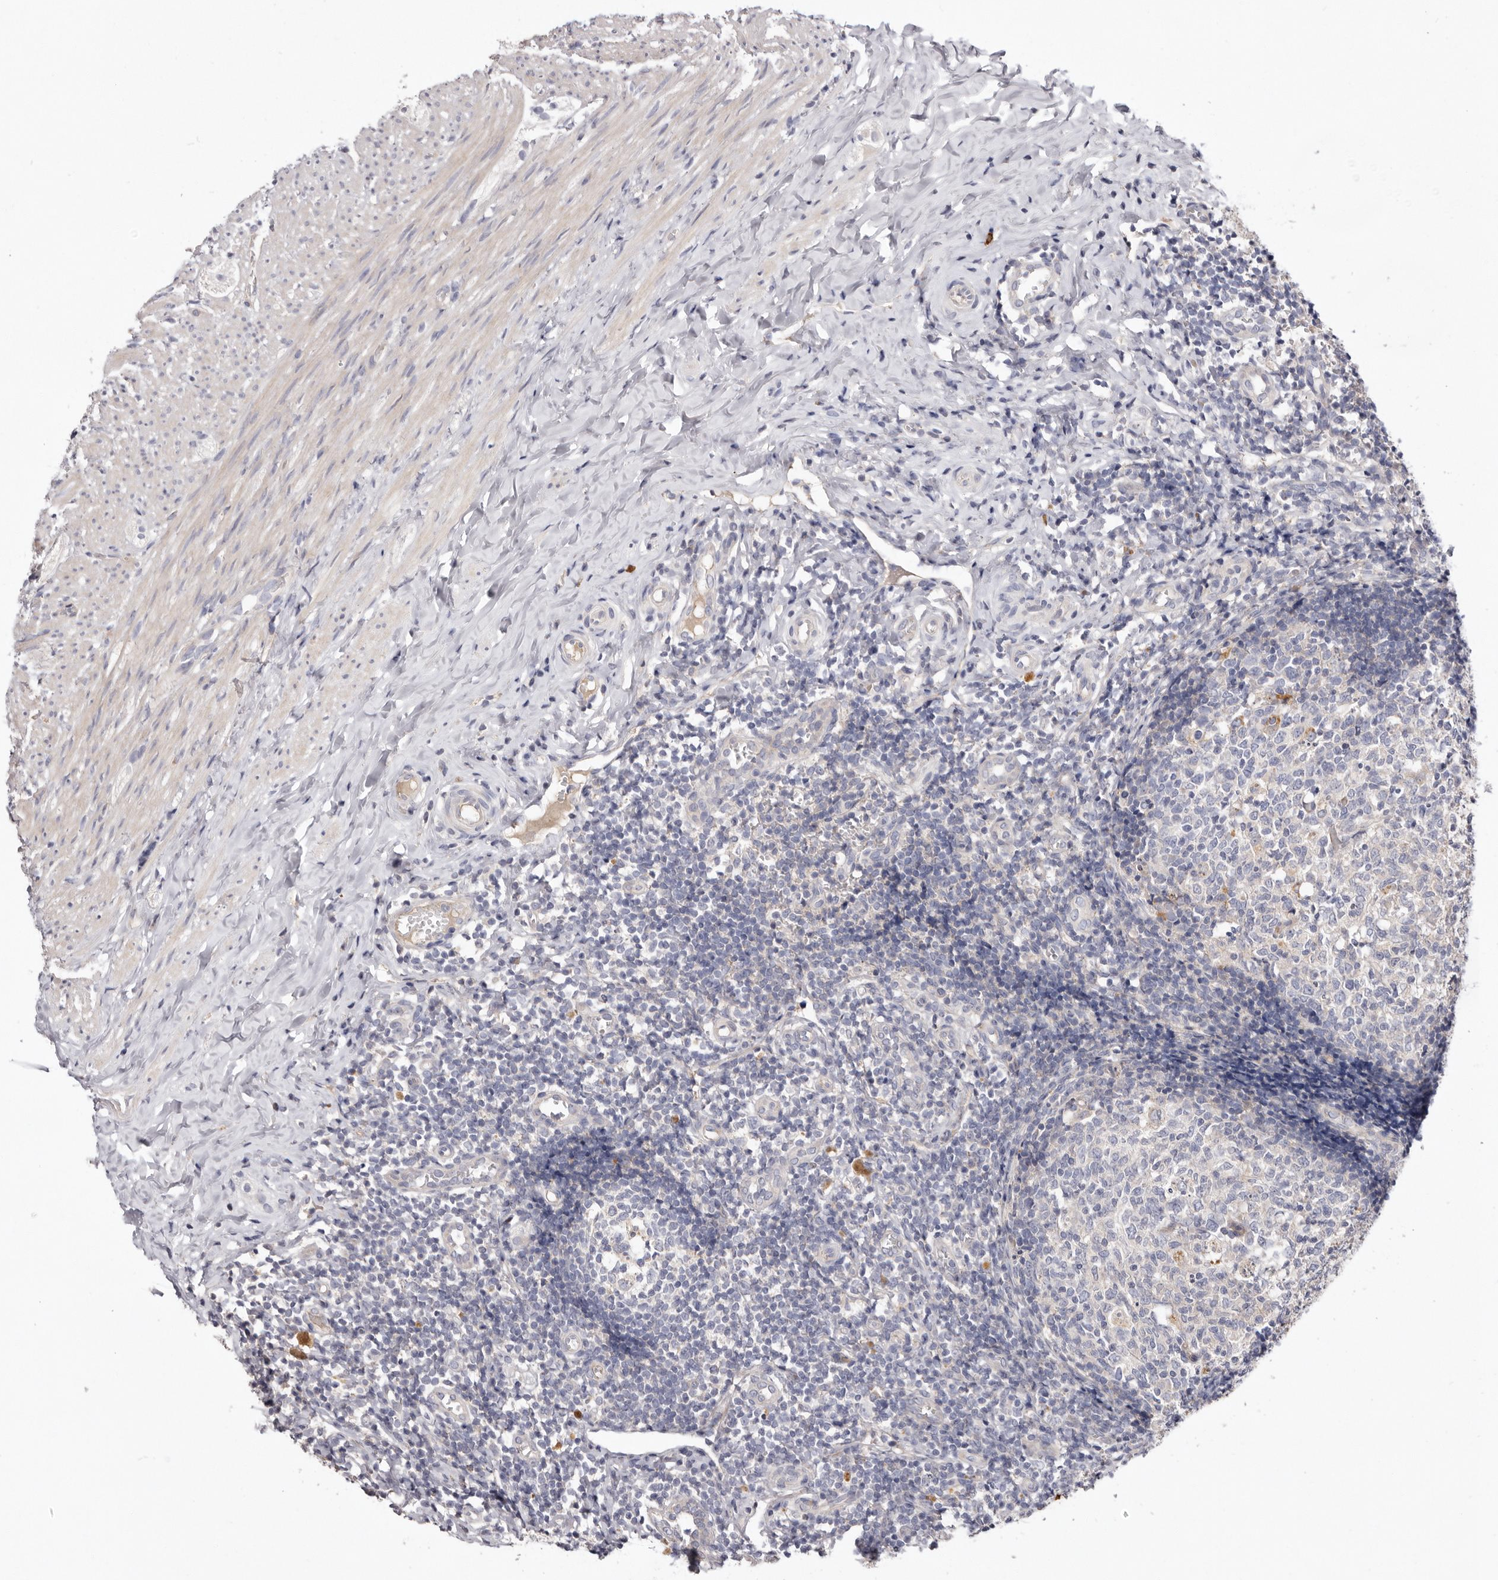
{"staining": {"intensity": "moderate", "quantity": "25%-75%", "location": "cytoplasmic/membranous"}, "tissue": "appendix", "cell_type": "Glandular cells", "image_type": "normal", "snomed": [{"axis": "morphology", "description": "Normal tissue, NOS"}, {"axis": "topography", "description": "Appendix"}], "caption": "Normal appendix exhibits moderate cytoplasmic/membranous staining in approximately 25%-75% of glandular cells The staining was performed using DAB, with brown indicating positive protein expression. Nuclei are stained blue with hematoxylin..", "gene": "STK16", "patient": {"sex": "male", "age": 8}}